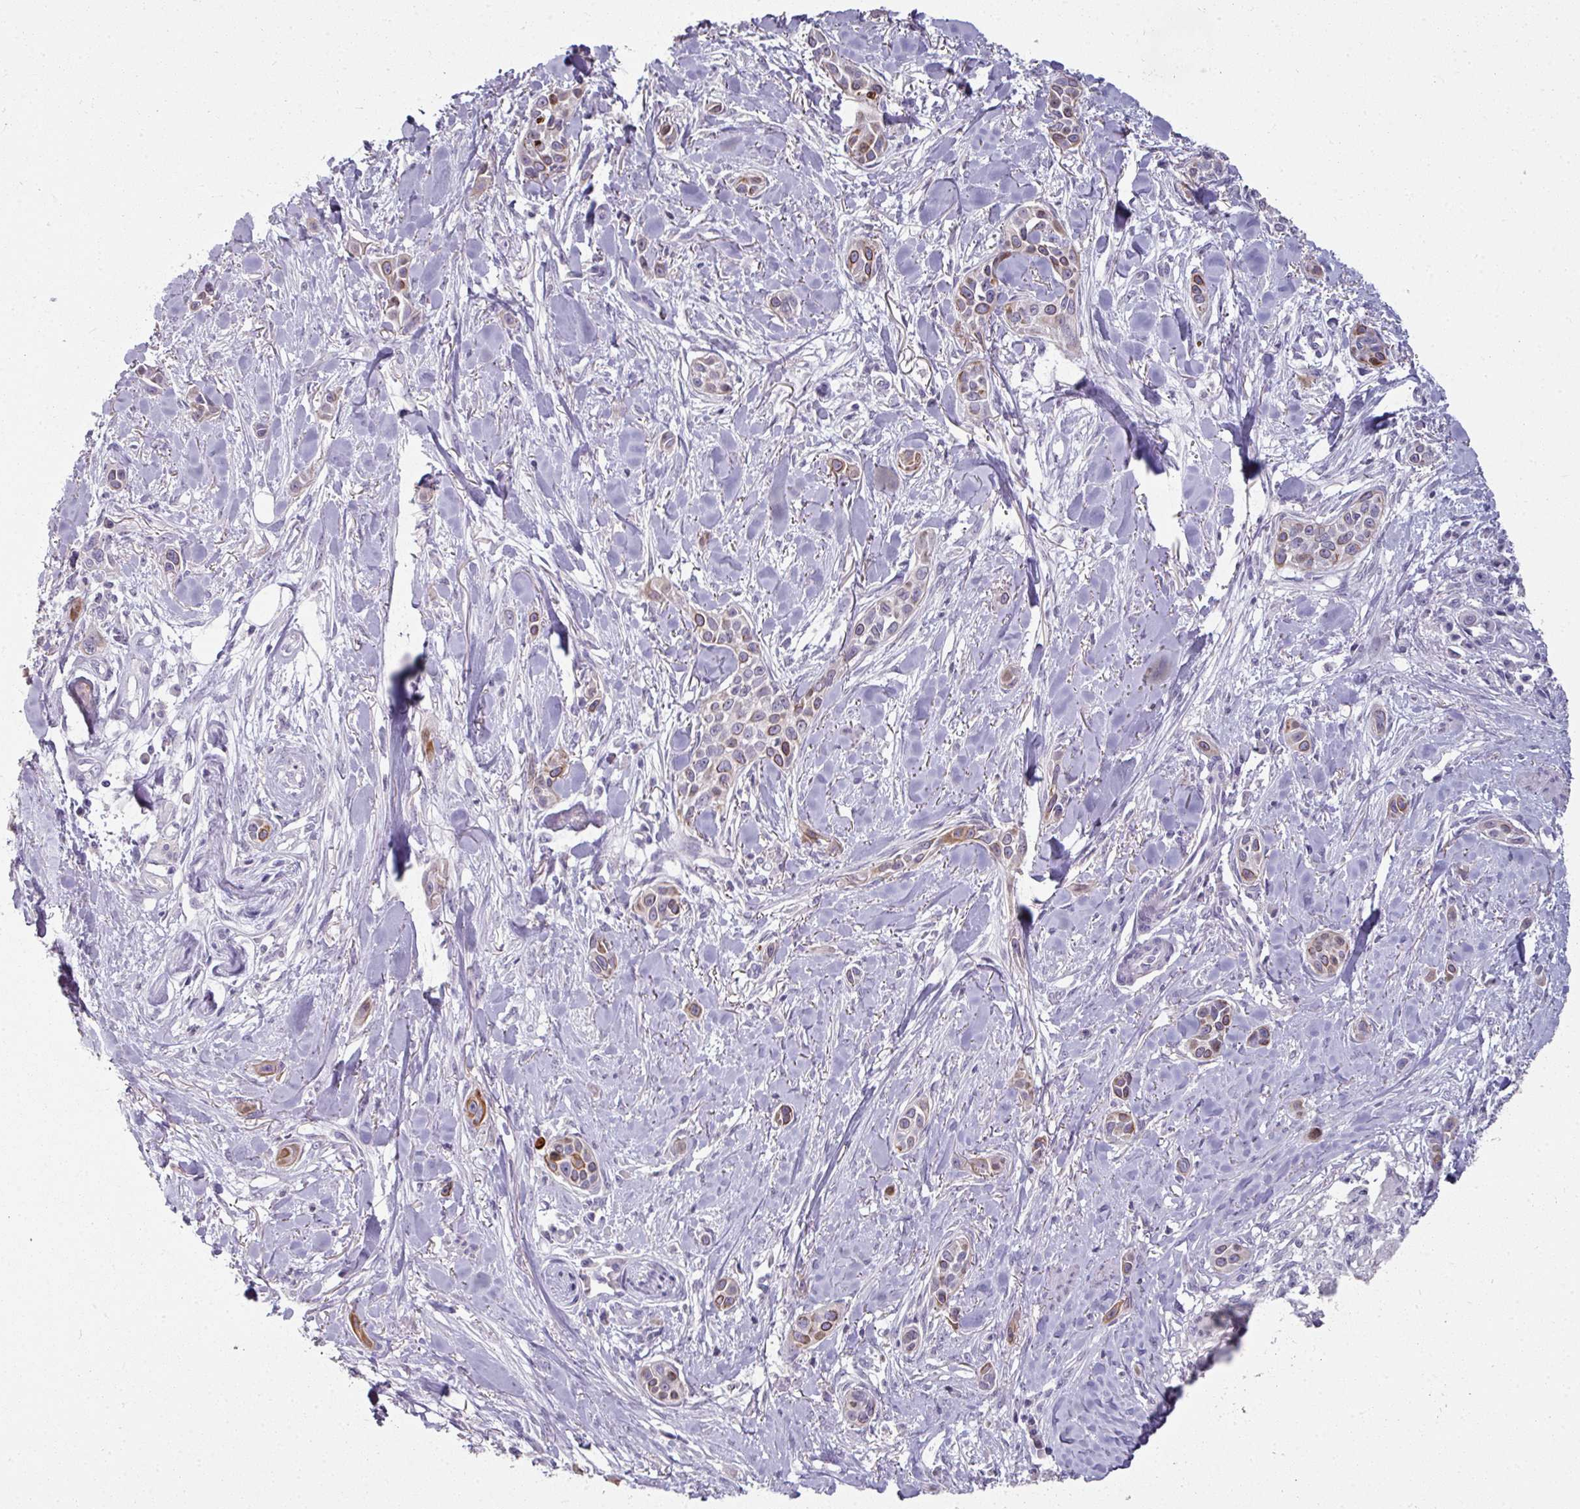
{"staining": {"intensity": "strong", "quantity": "<25%", "location": "cytoplasmic/membranous"}, "tissue": "skin cancer", "cell_type": "Tumor cells", "image_type": "cancer", "snomed": [{"axis": "morphology", "description": "Squamous cell carcinoma, NOS"}, {"axis": "topography", "description": "Skin"}], "caption": "Skin cancer (squamous cell carcinoma) stained with IHC exhibits strong cytoplasmic/membranous positivity in about <25% of tumor cells.", "gene": "GTF2H3", "patient": {"sex": "female", "age": 69}}